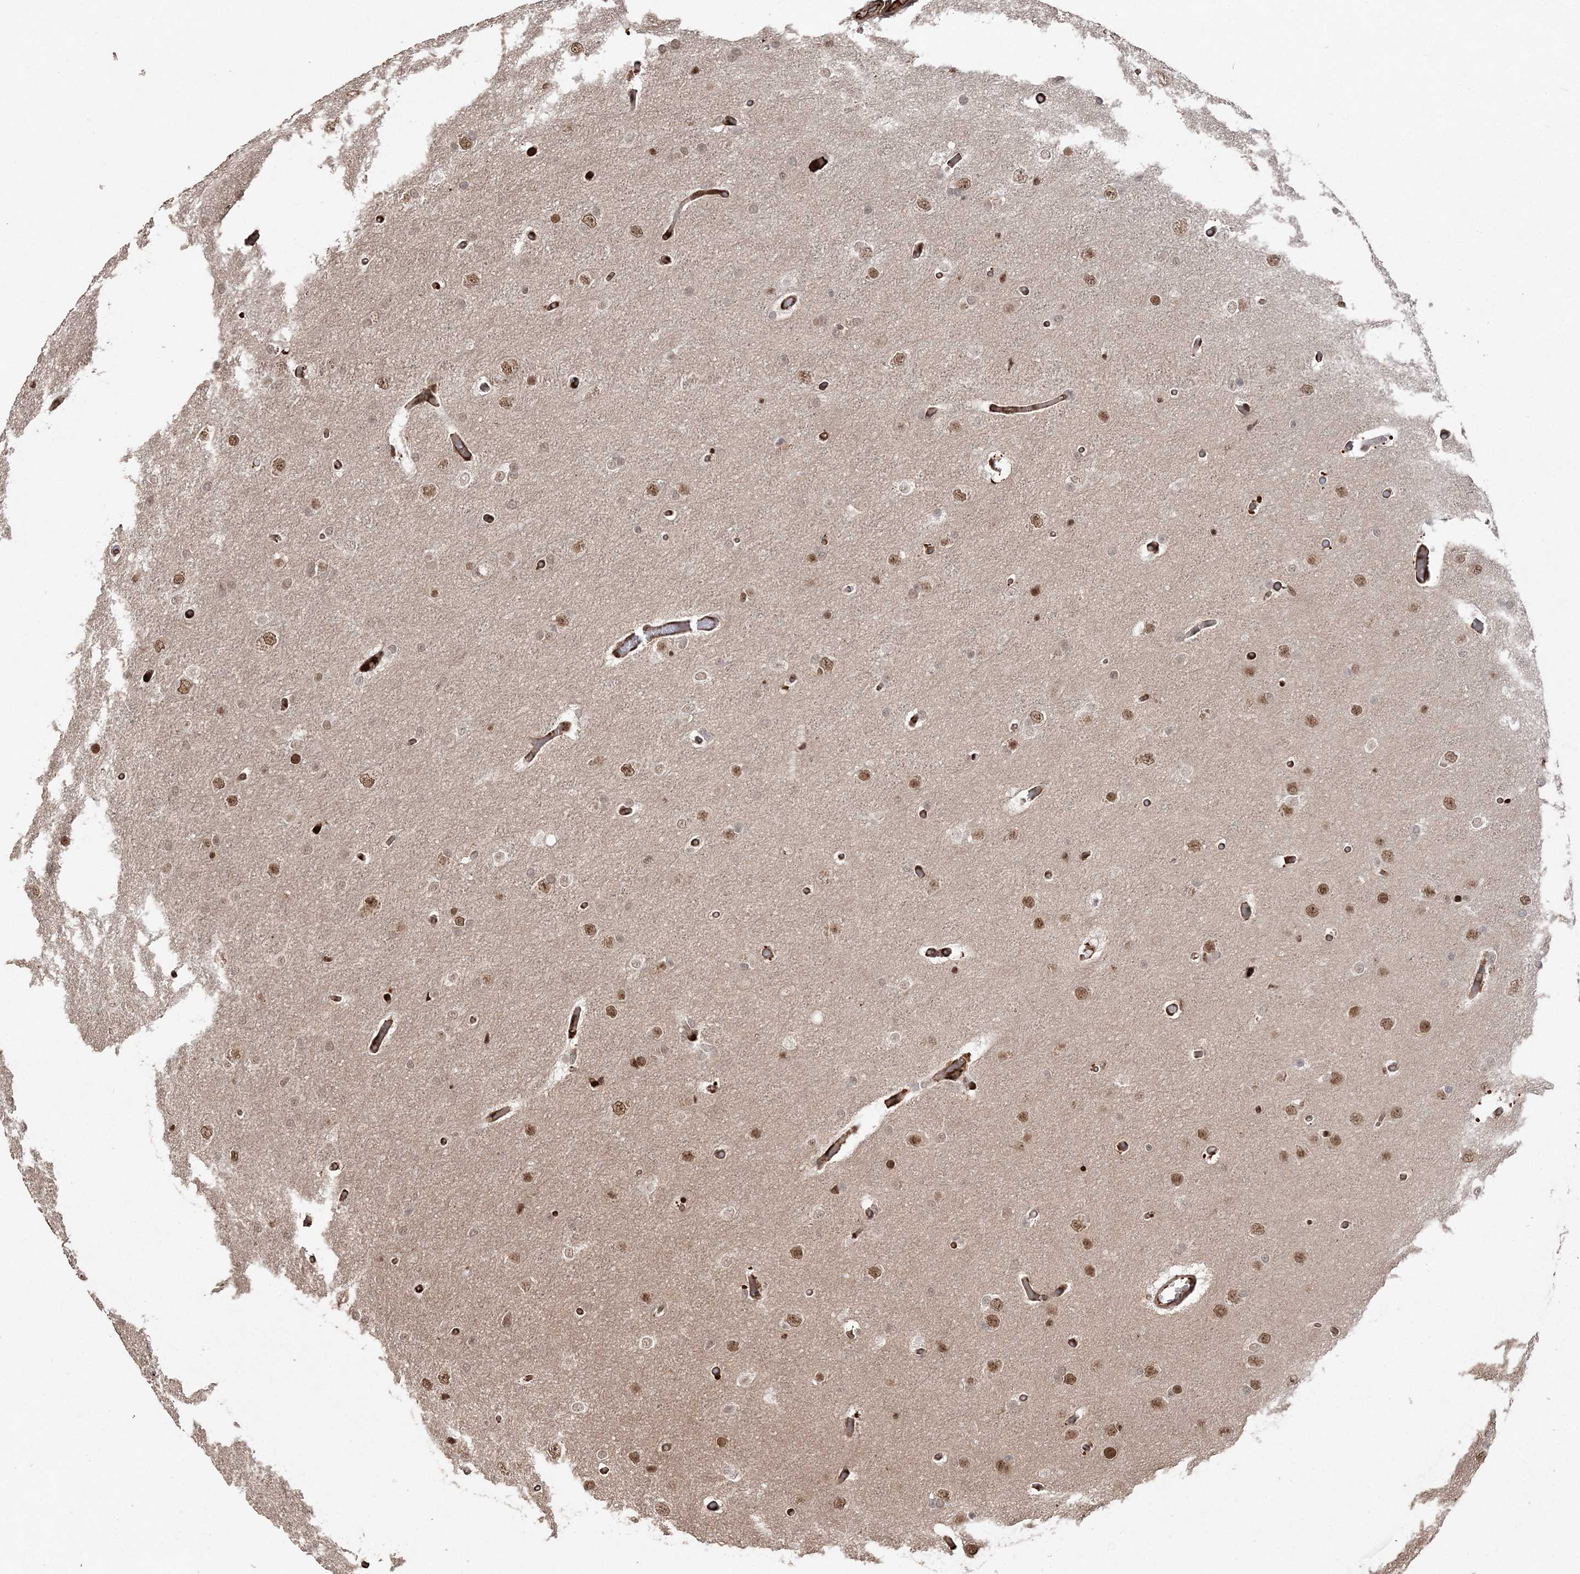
{"staining": {"intensity": "moderate", "quantity": ">75%", "location": "nuclear"}, "tissue": "glioma", "cell_type": "Tumor cells", "image_type": "cancer", "snomed": [{"axis": "morphology", "description": "Glioma, malignant, High grade"}, {"axis": "topography", "description": "Cerebral cortex"}], "caption": "There is medium levels of moderate nuclear expression in tumor cells of glioma, as demonstrated by immunohistochemical staining (brown color).", "gene": "RBM17", "patient": {"sex": "female", "age": 36}}